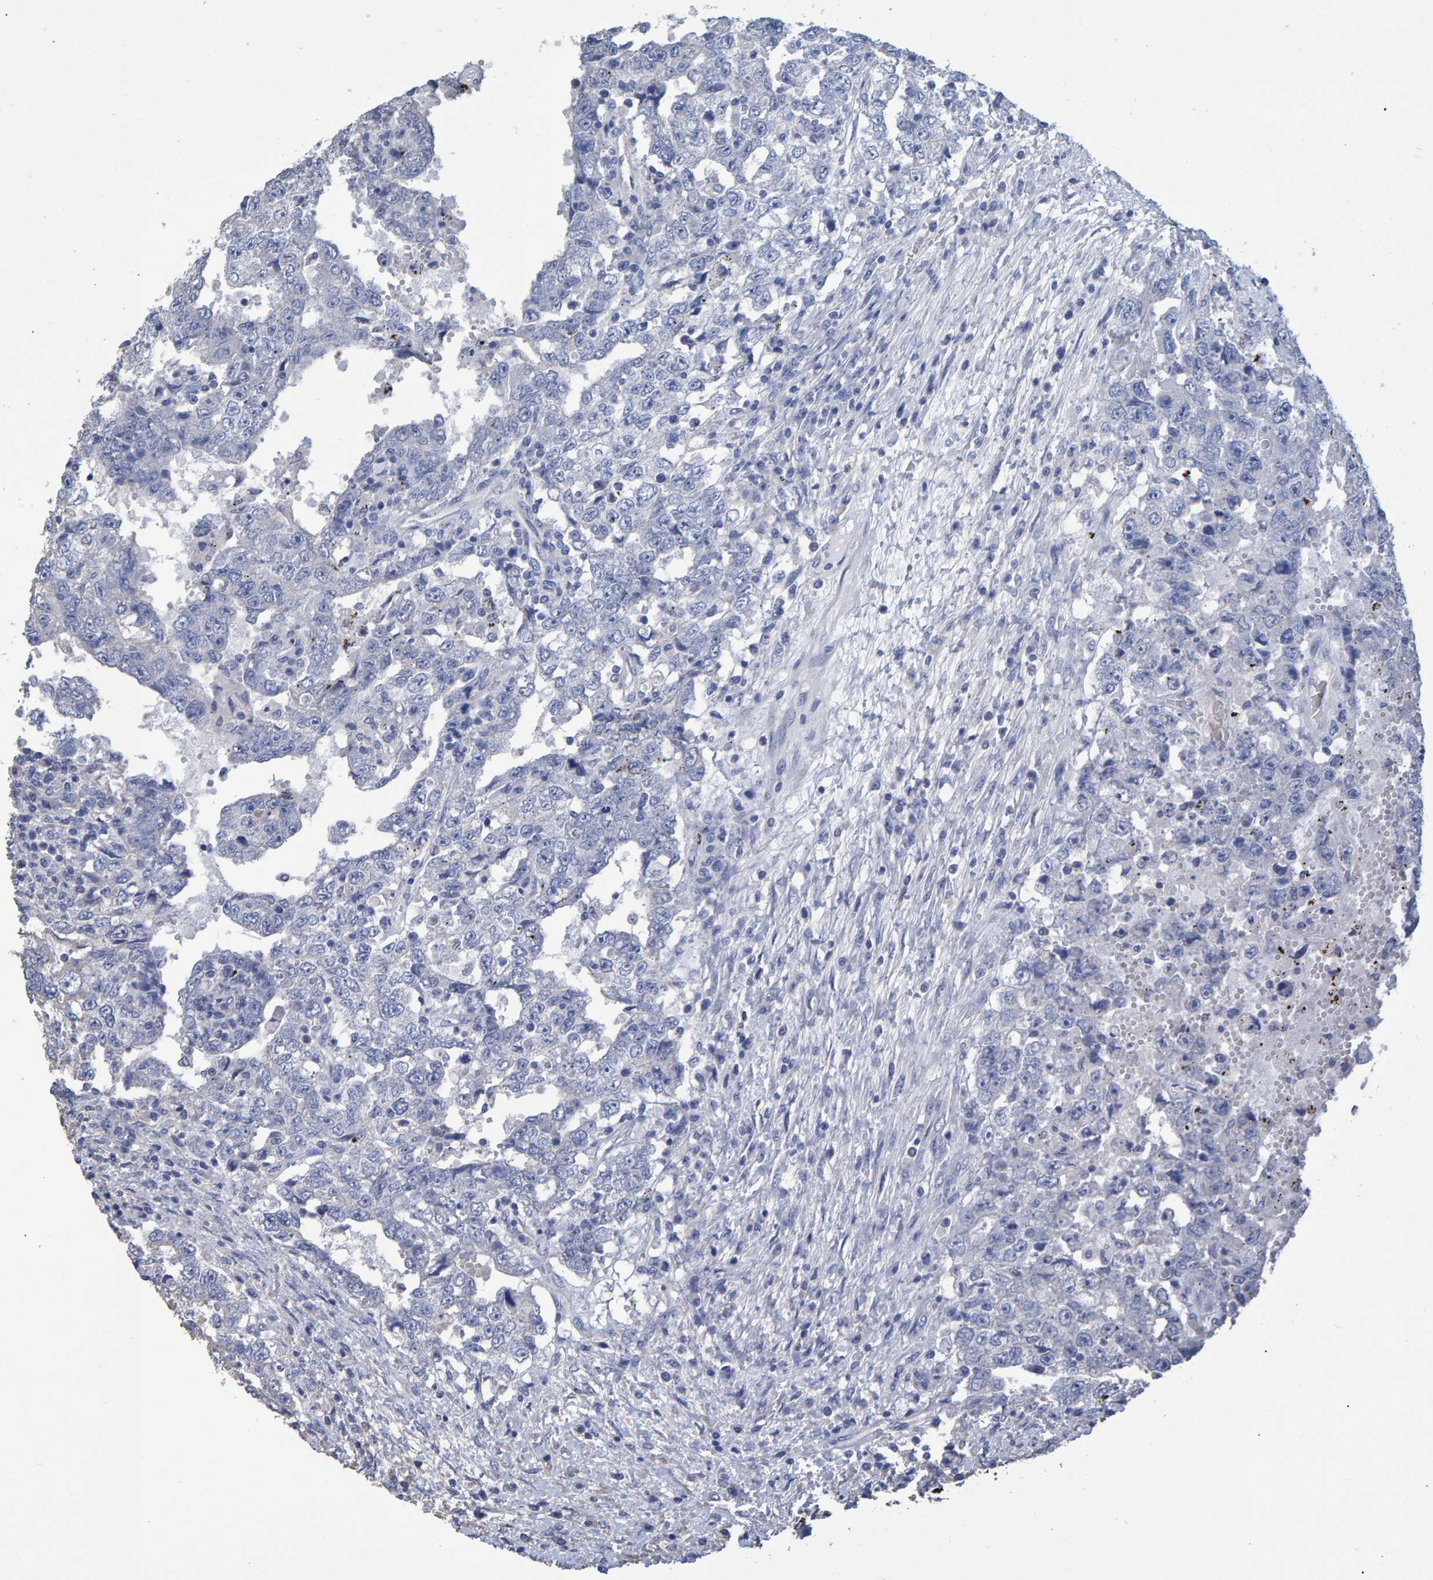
{"staining": {"intensity": "negative", "quantity": "none", "location": "none"}, "tissue": "testis cancer", "cell_type": "Tumor cells", "image_type": "cancer", "snomed": [{"axis": "morphology", "description": "Carcinoma, Embryonal, NOS"}, {"axis": "topography", "description": "Testis"}], "caption": "Protein analysis of testis cancer (embryonal carcinoma) displays no significant expression in tumor cells. (Brightfield microscopy of DAB (3,3'-diaminobenzidine) IHC at high magnification).", "gene": "HEMGN", "patient": {"sex": "male", "age": 26}}